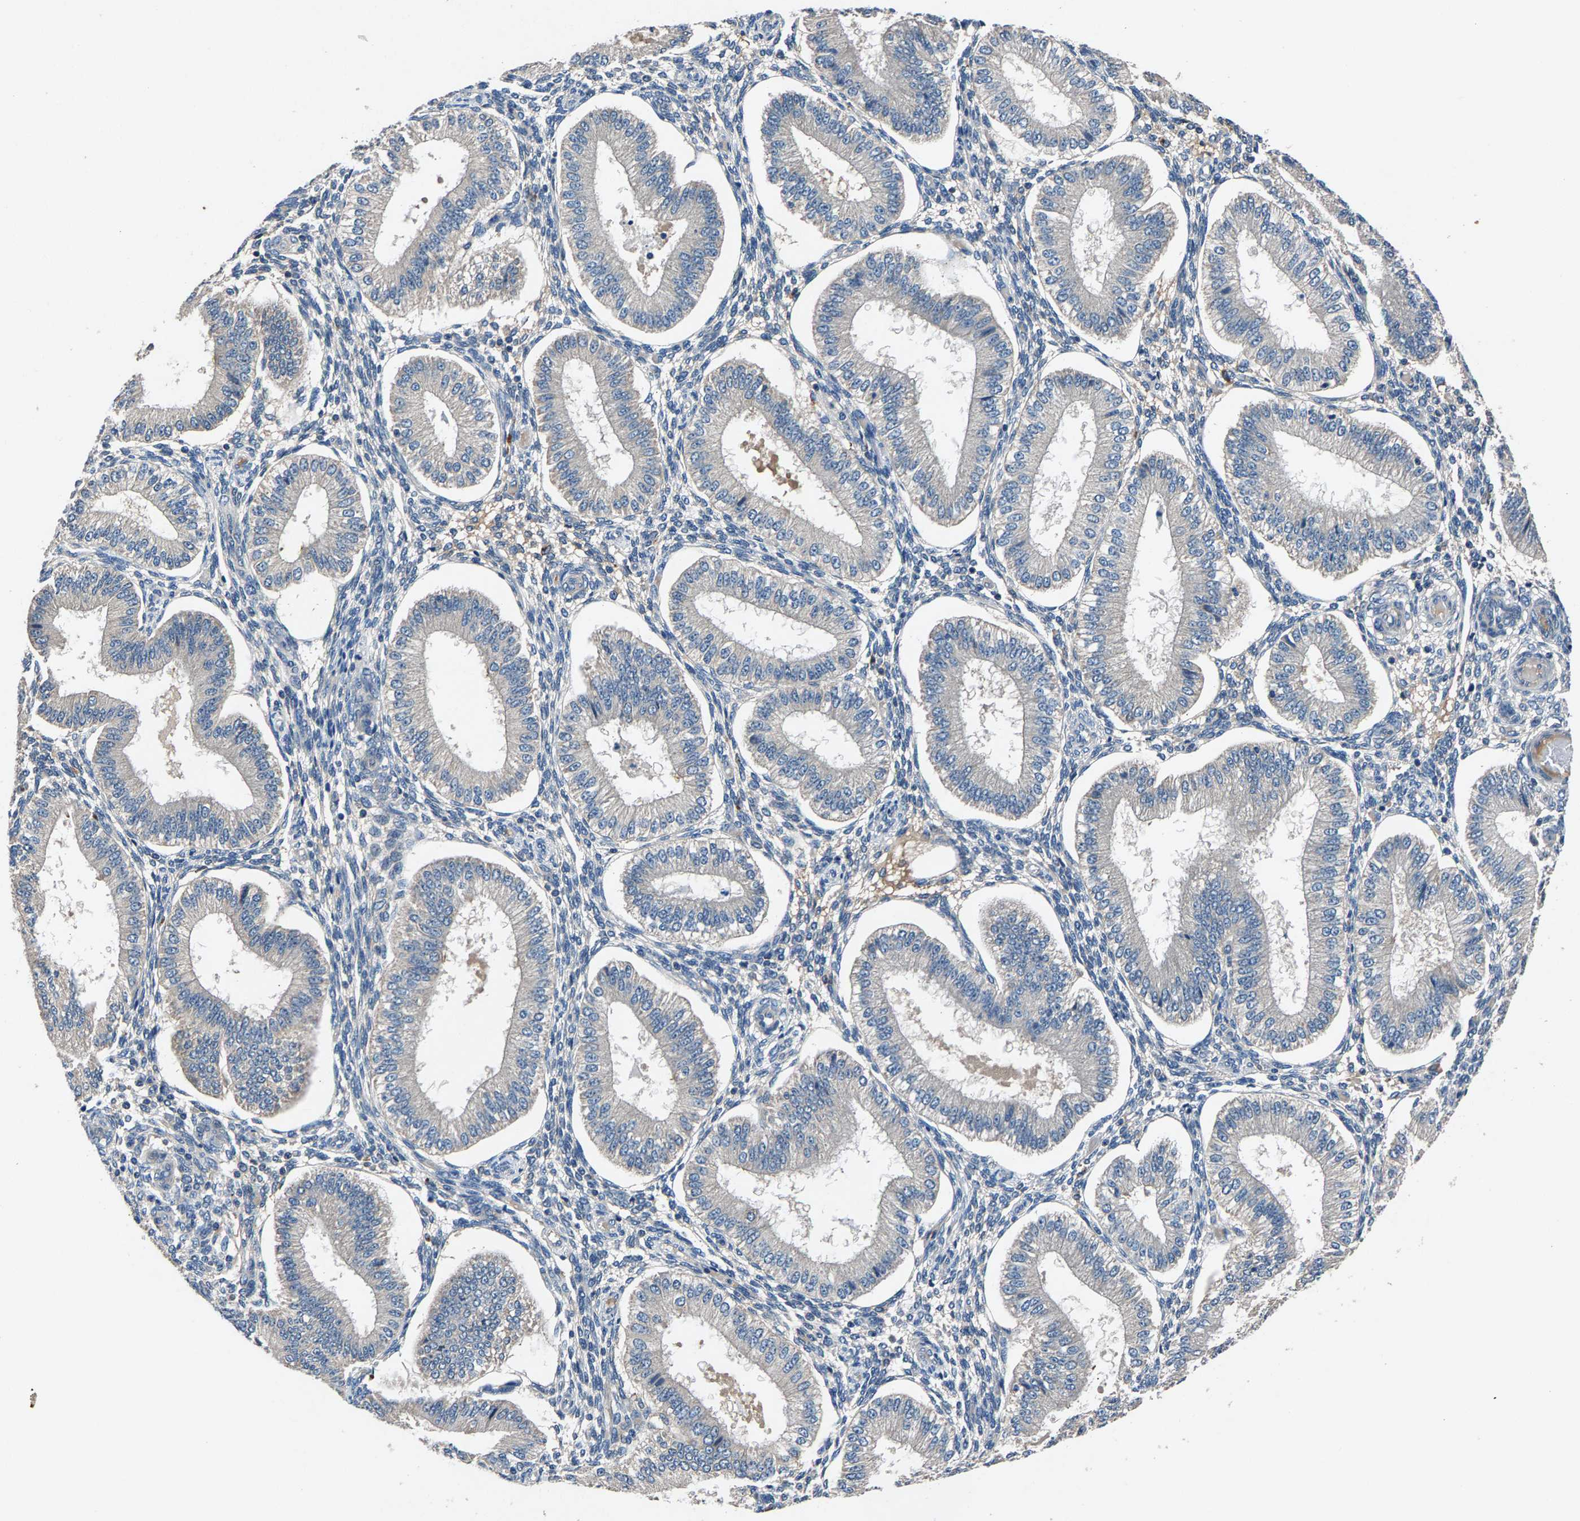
{"staining": {"intensity": "weak", "quantity": "<25%", "location": "cytoplasmic/membranous"}, "tissue": "endometrium", "cell_type": "Cells in endometrial stroma", "image_type": "normal", "snomed": [{"axis": "morphology", "description": "Normal tissue, NOS"}, {"axis": "topography", "description": "Endometrium"}], "caption": "High power microscopy micrograph of an immunohistochemistry micrograph of normal endometrium, revealing no significant positivity in cells in endometrial stroma.", "gene": "PRXL2C", "patient": {"sex": "female", "age": 39}}